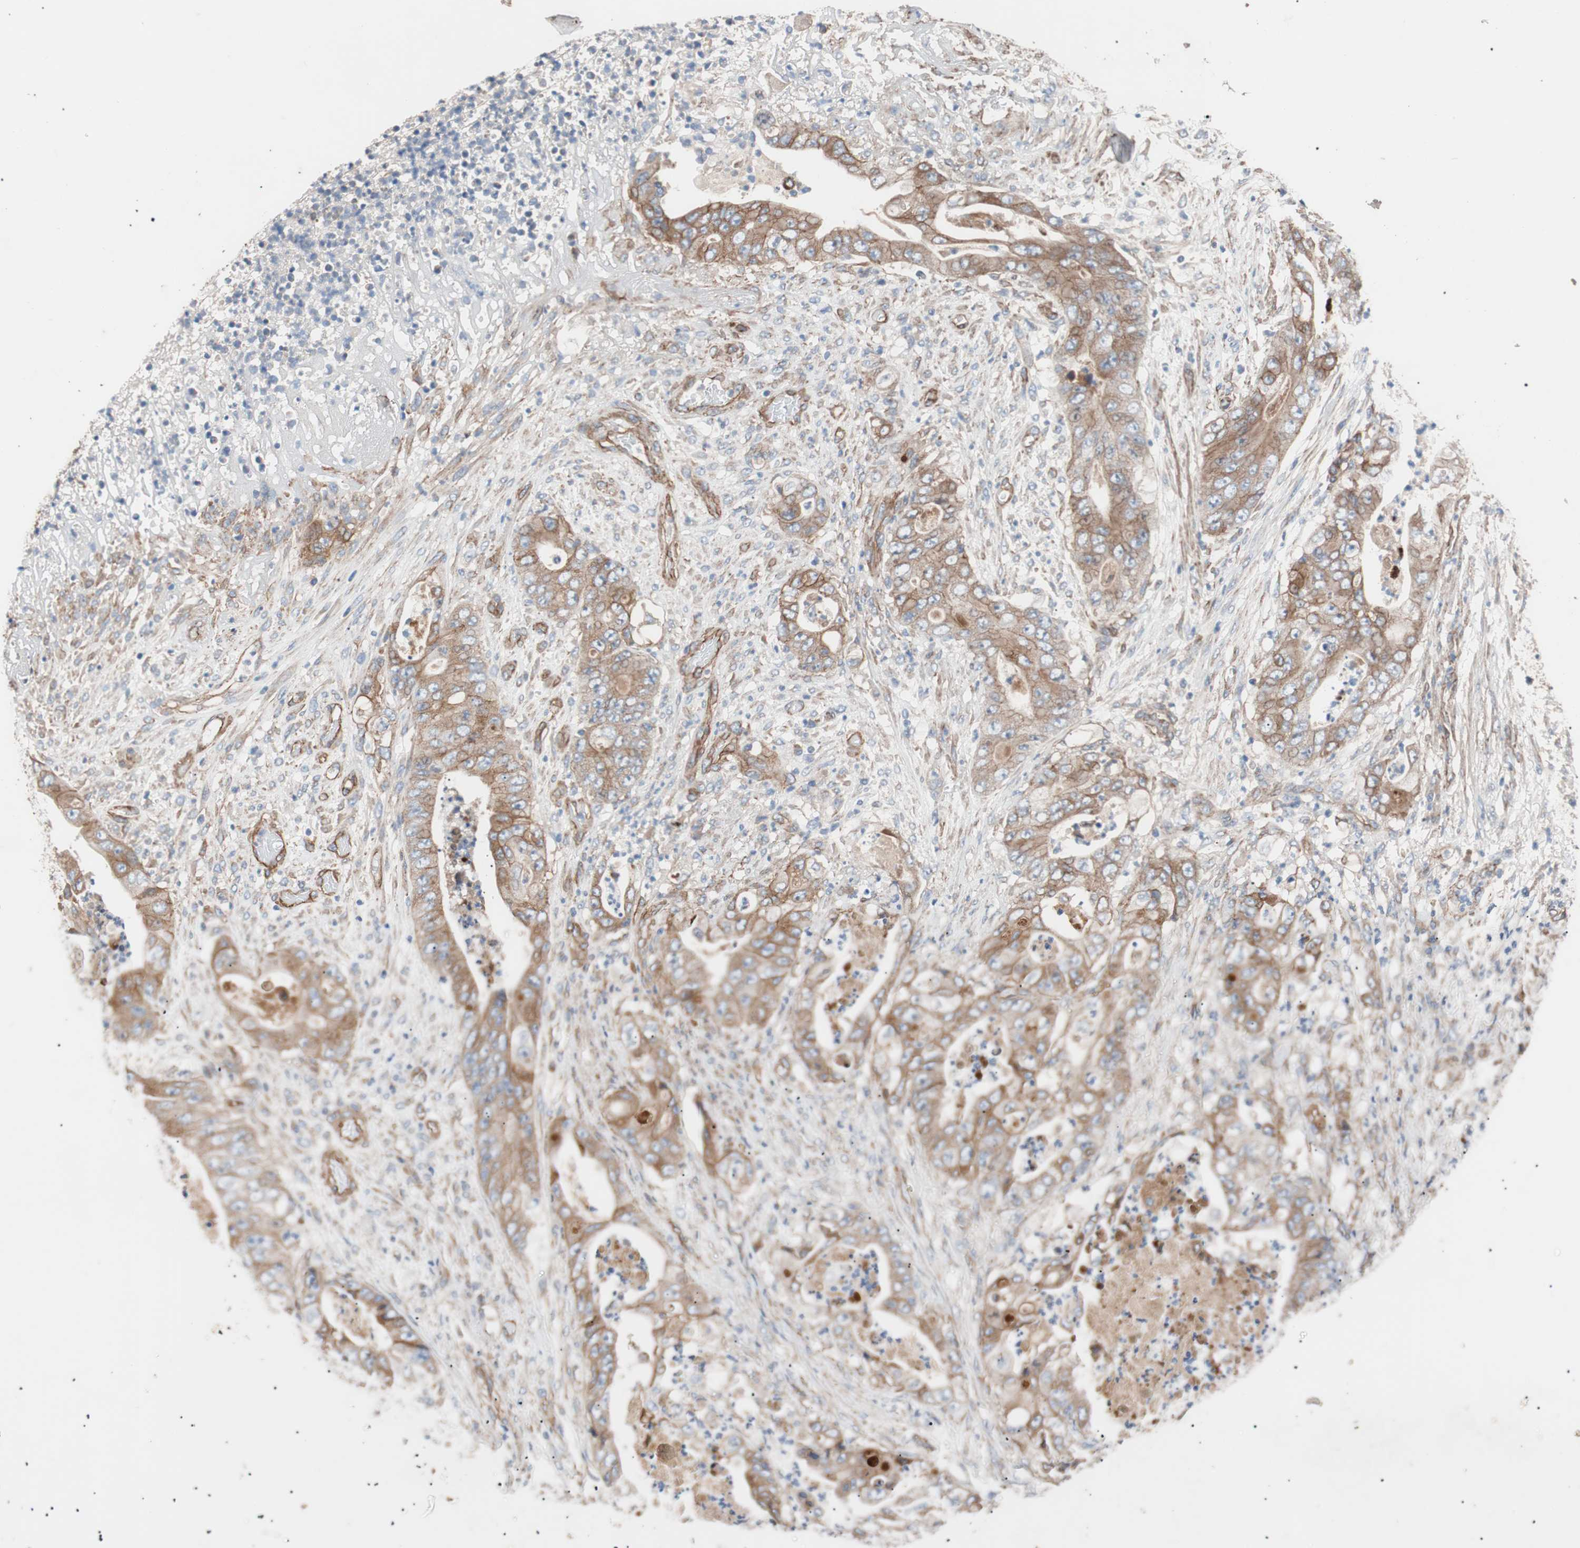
{"staining": {"intensity": "weak", "quantity": "25%-75%", "location": "cytoplasmic/membranous"}, "tissue": "stomach cancer", "cell_type": "Tumor cells", "image_type": "cancer", "snomed": [{"axis": "morphology", "description": "Adenocarcinoma, NOS"}, {"axis": "topography", "description": "Stomach"}], "caption": "A brown stain highlights weak cytoplasmic/membranous positivity of a protein in stomach cancer (adenocarcinoma) tumor cells.", "gene": "SPINT1", "patient": {"sex": "female", "age": 73}}